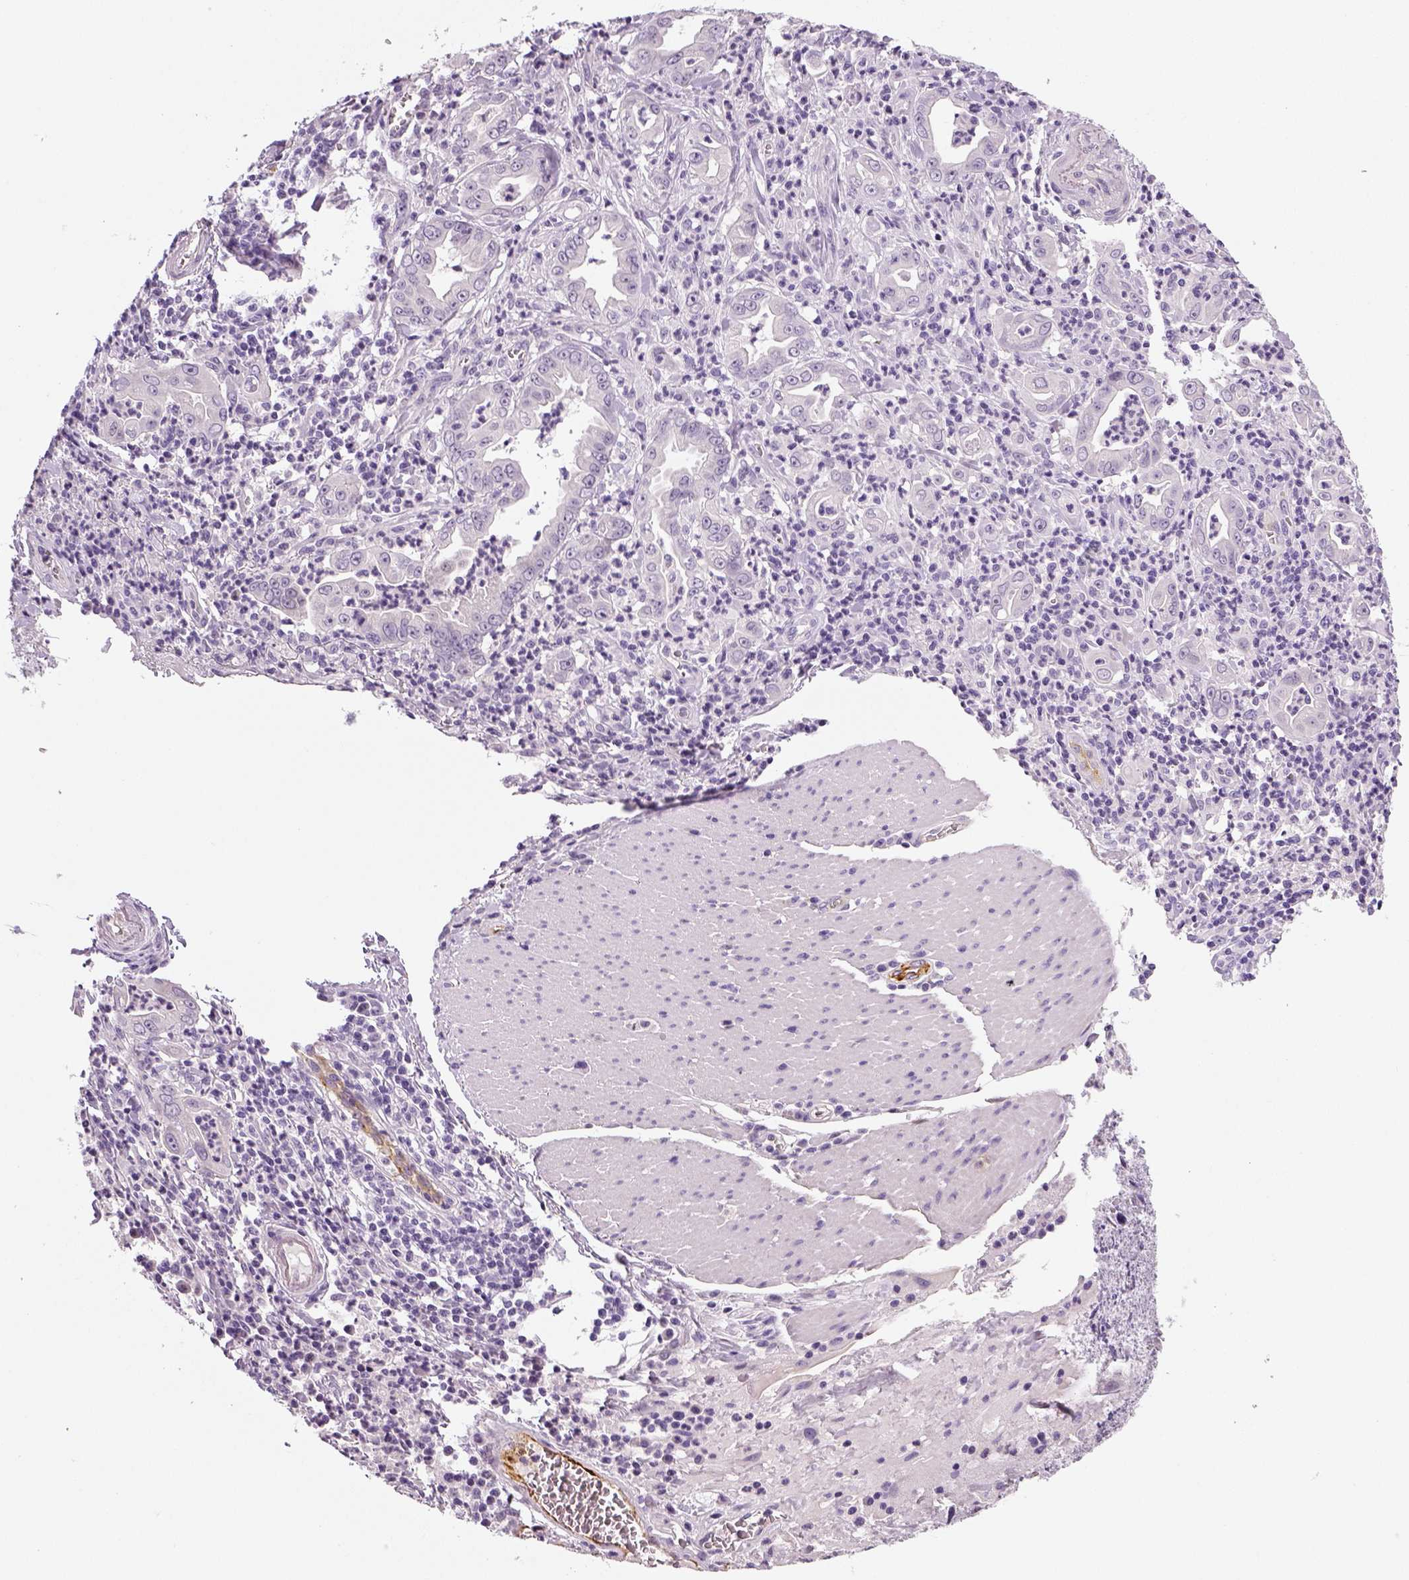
{"staining": {"intensity": "negative", "quantity": "none", "location": "none"}, "tissue": "stomach cancer", "cell_type": "Tumor cells", "image_type": "cancer", "snomed": [{"axis": "morphology", "description": "Adenocarcinoma, NOS"}, {"axis": "topography", "description": "Stomach, upper"}], "caption": "There is no significant expression in tumor cells of stomach cancer.", "gene": "TSPAN7", "patient": {"sex": "female", "age": 79}}